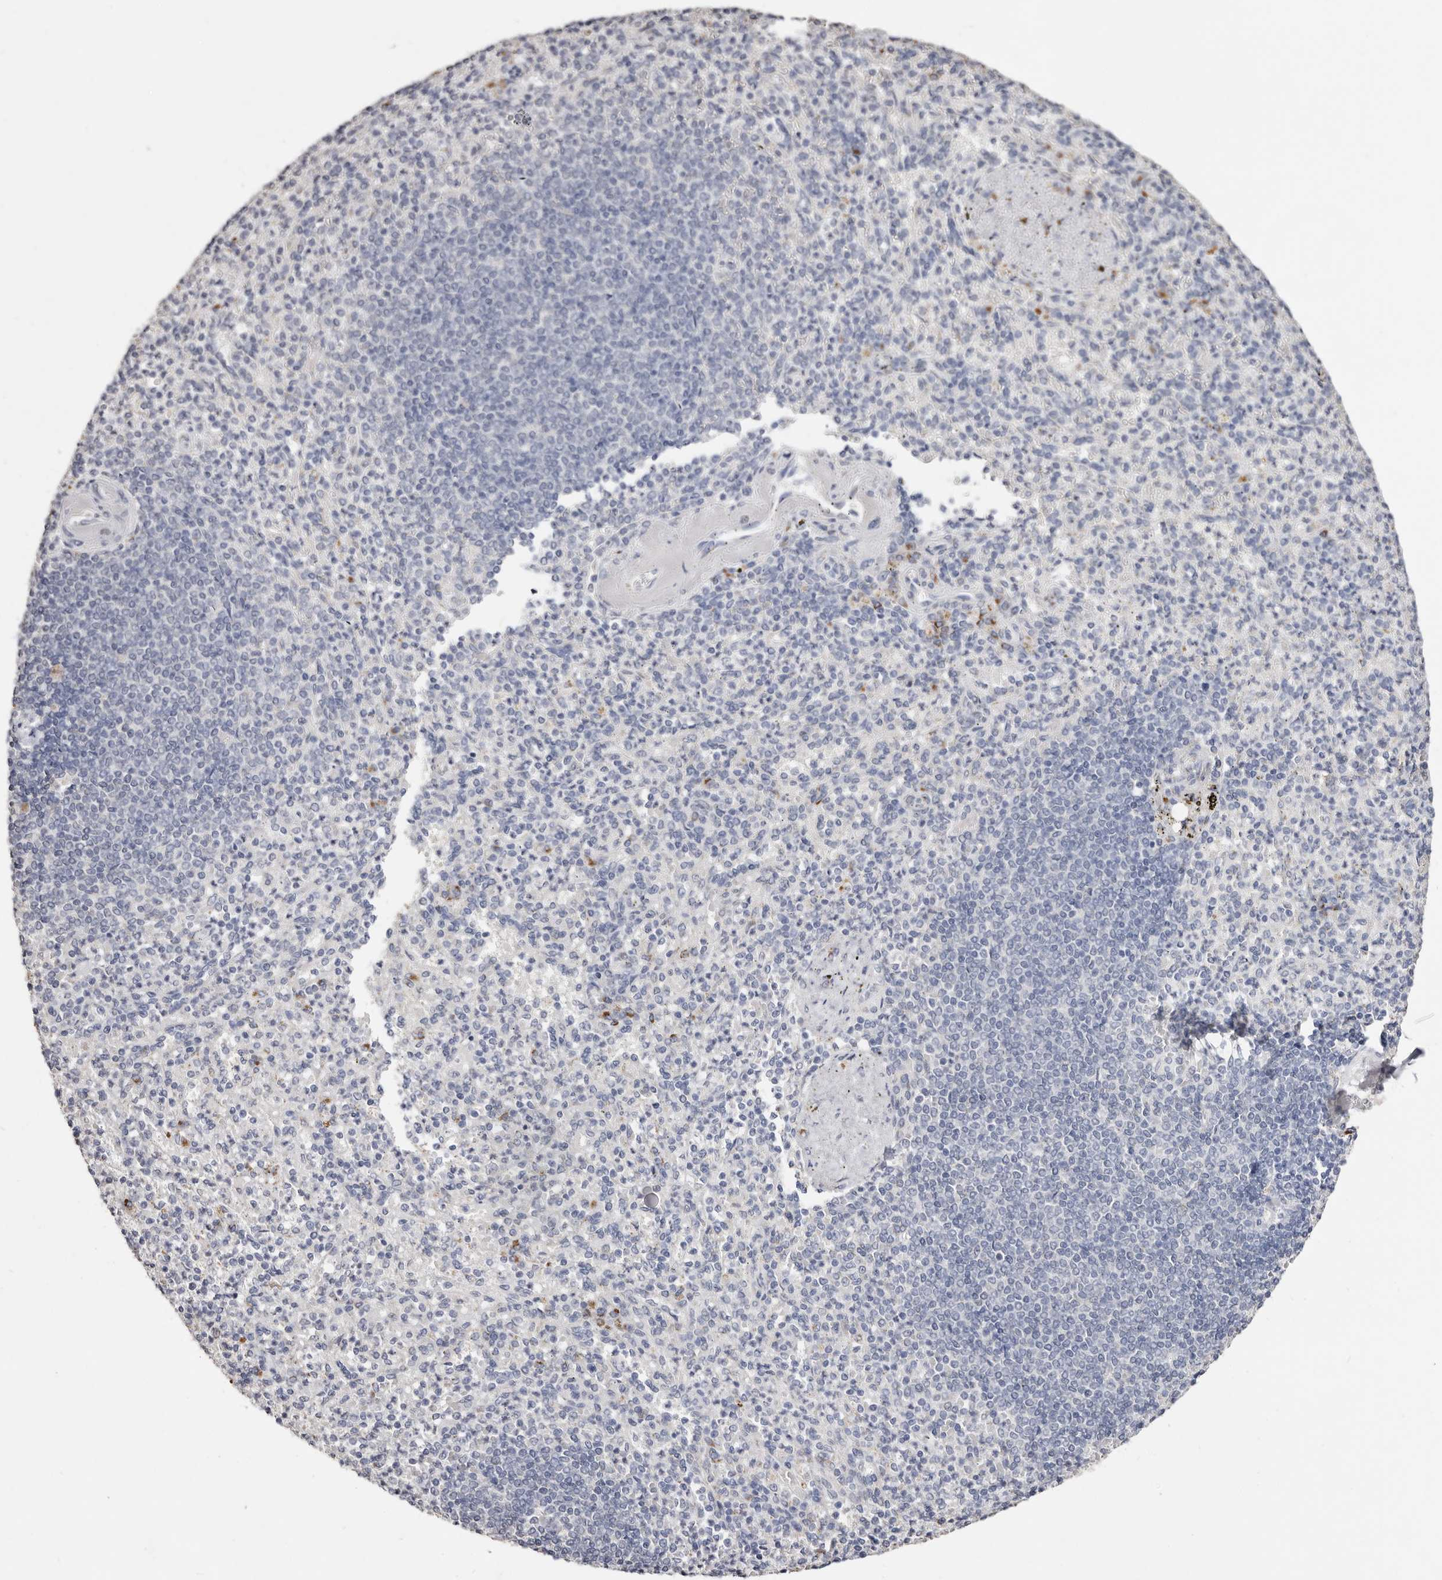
{"staining": {"intensity": "negative", "quantity": "none", "location": "none"}, "tissue": "spleen", "cell_type": "Cells in red pulp", "image_type": "normal", "snomed": [{"axis": "morphology", "description": "Normal tissue, NOS"}, {"axis": "topography", "description": "Spleen"}], "caption": "This is an IHC photomicrograph of unremarkable human spleen. There is no positivity in cells in red pulp.", "gene": "LGALS7B", "patient": {"sex": "female", "age": 74}}